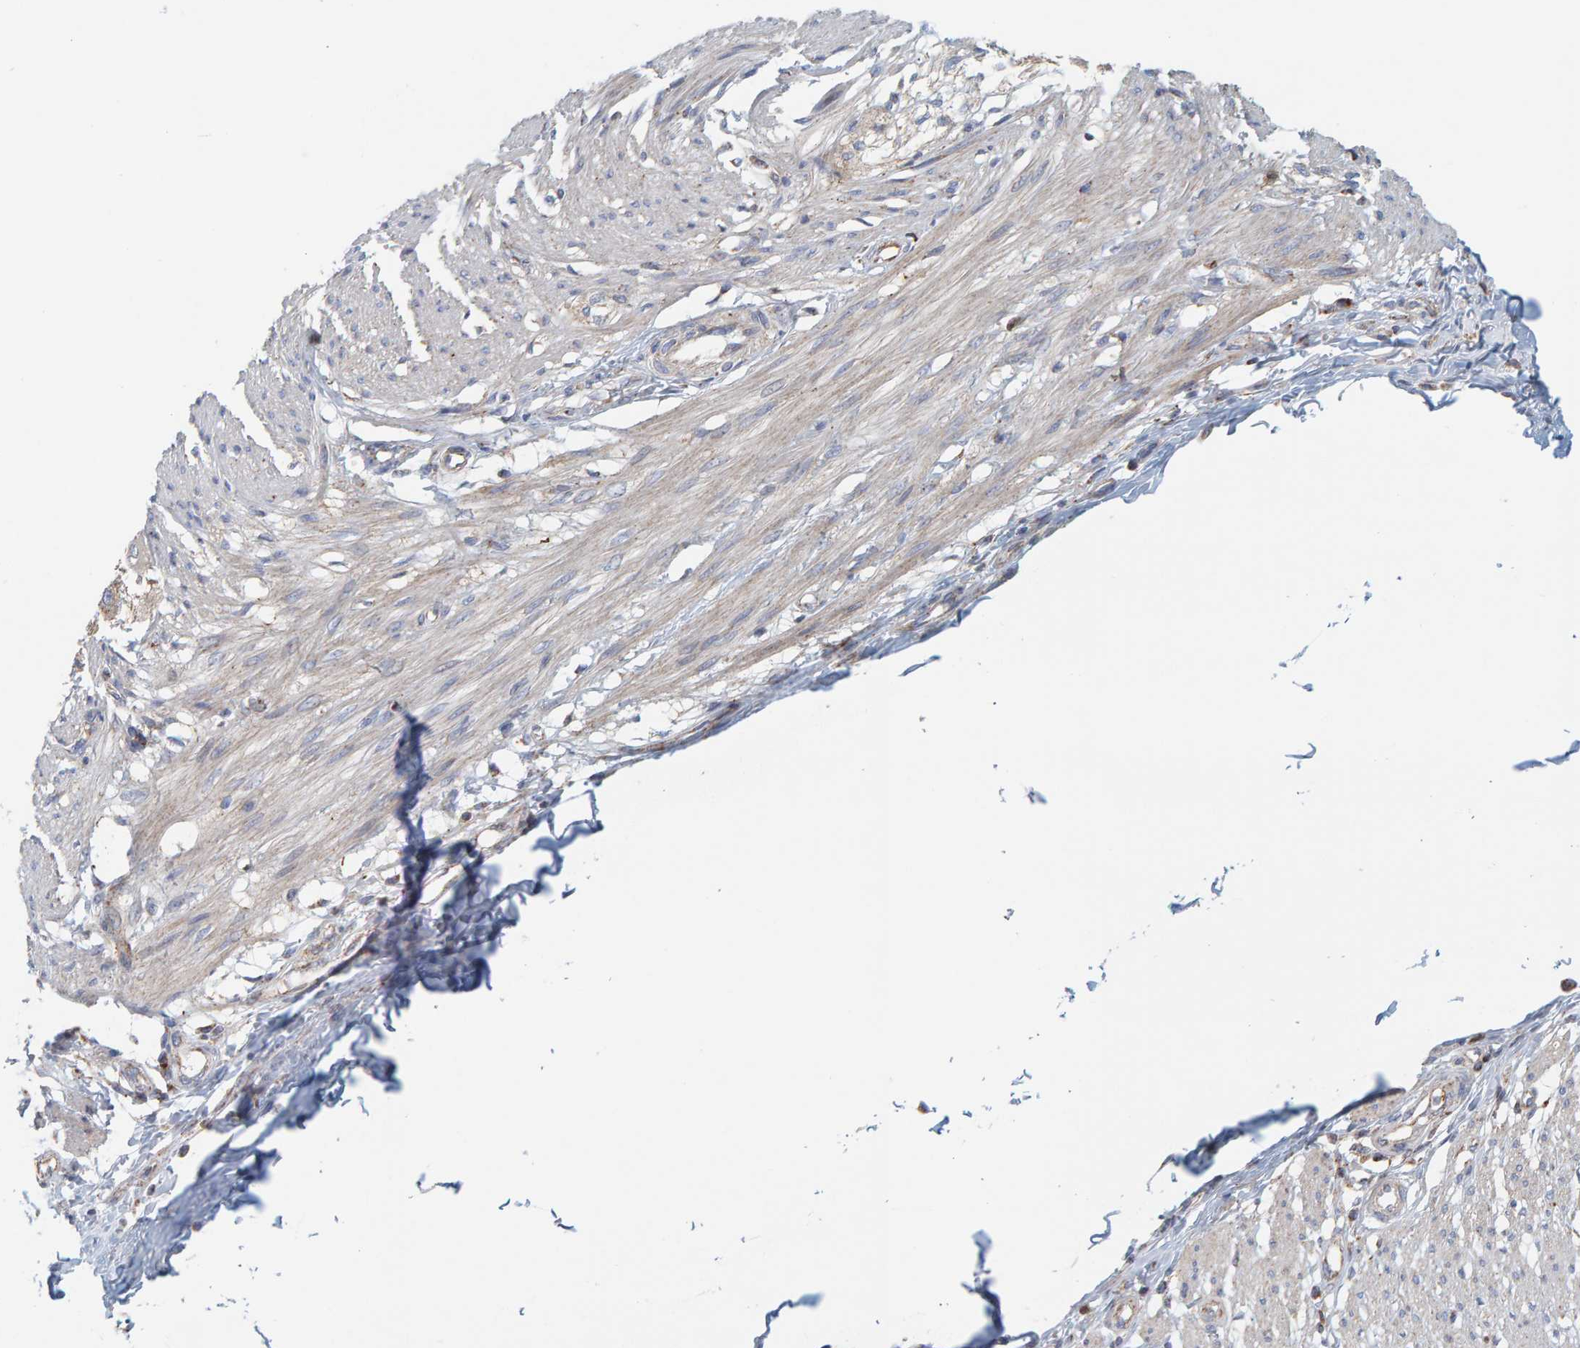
{"staining": {"intensity": "negative", "quantity": "none", "location": "none"}, "tissue": "smooth muscle", "cell_type": "Smooth muscle cells", "image_type": "normal", "snomed": [{"axis": "morphology", "description": "Normal tissue, NOS"}, {"axis": "morphology", "description": "Adenocarcinoma, NOS"}, {"axis": "topography", "description": "Colon"}, {"axis": "topography", "description": "Peripheral nerve tissue"}], "caption": "Immunohistochemistry of normal smooth muscle shows no expression in smooth muscle cells.", "gene": "B9D1", "patient": {"sex": "male", "age": 14}}